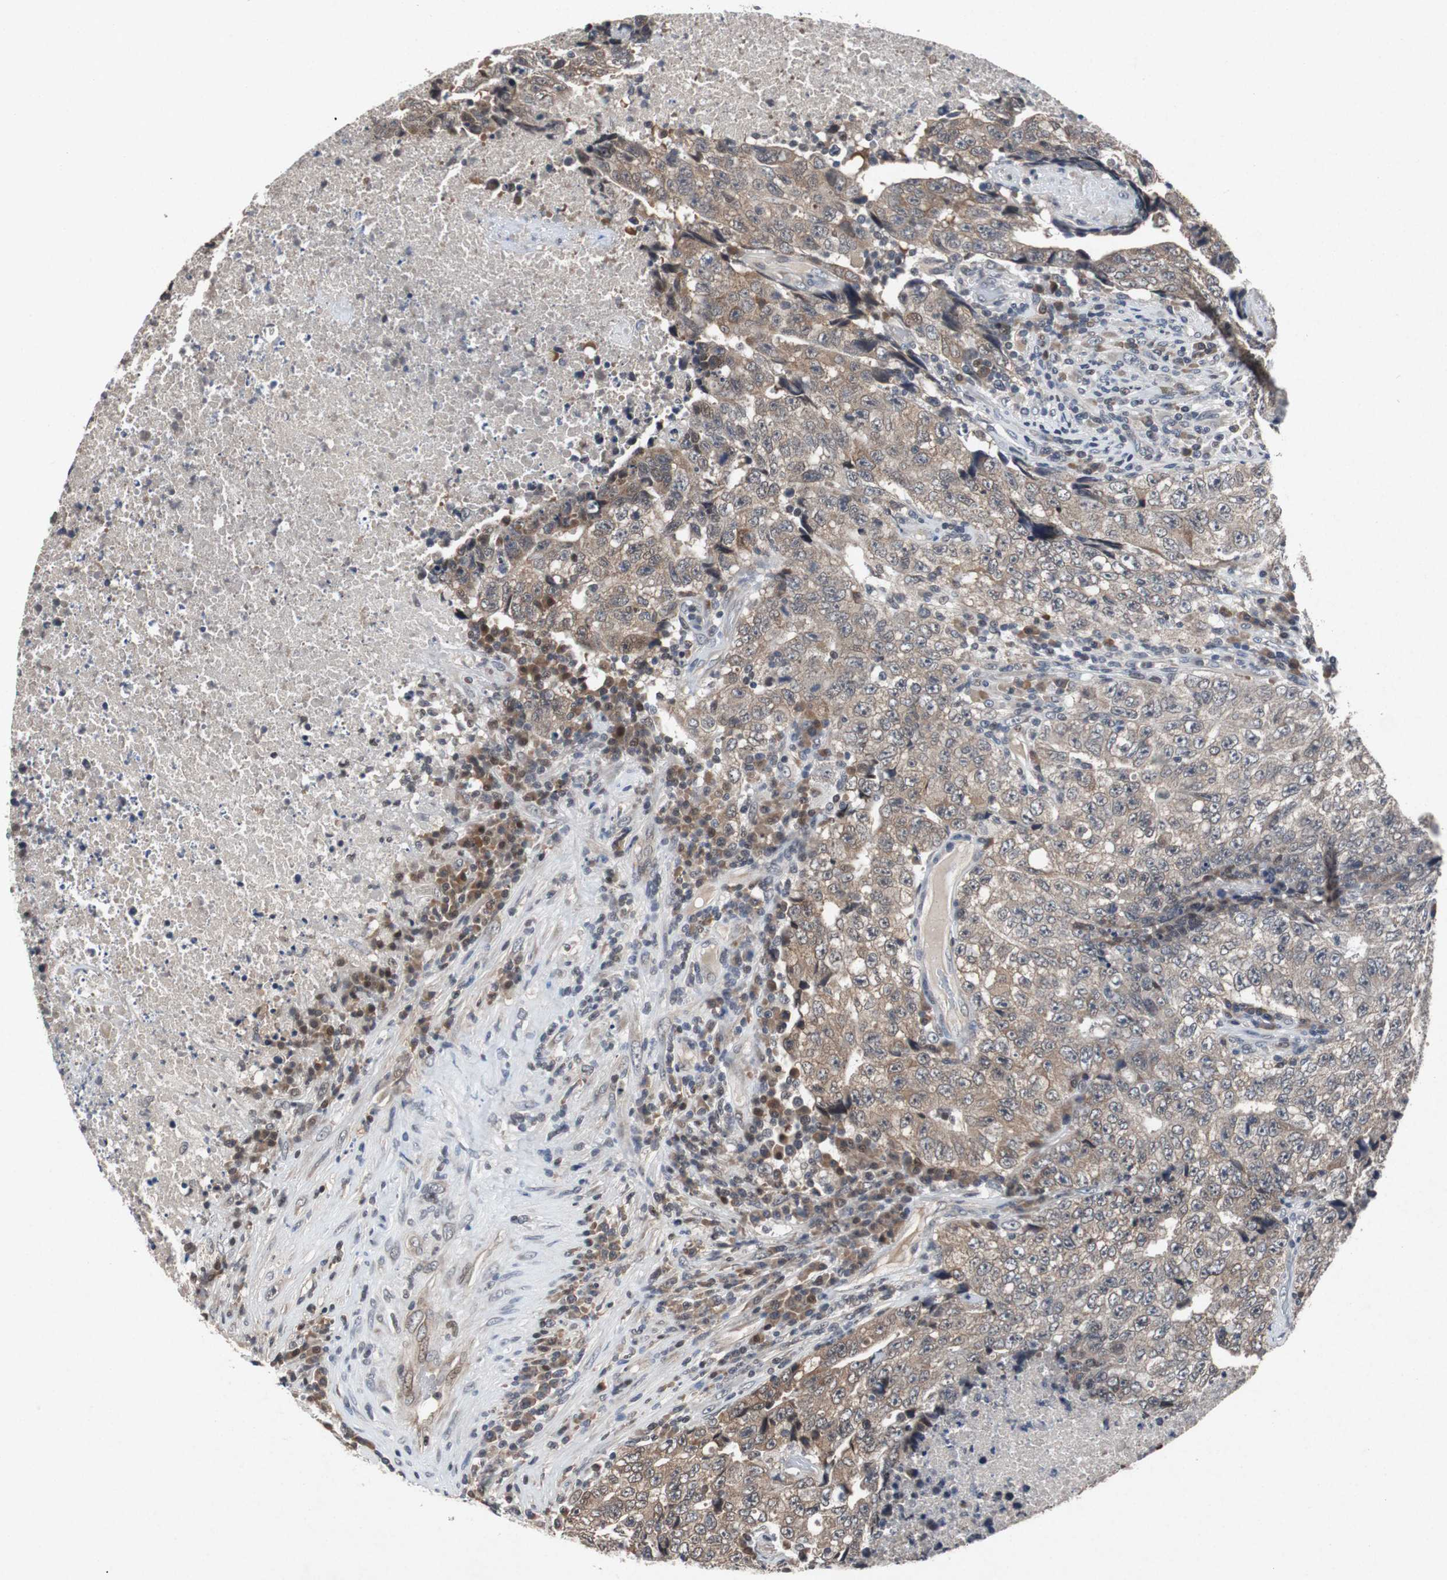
{"staining": {"intensity": "moderate", "quantity": ">75%", "location": "cytoplasmic/membranous"}, "tissue": "testis cancer", "cell_type": "Tumor cells", "image_type": "cancer", "snomed": [{"axis": "morphology", "description": "Necrosis, NOS"}, {"axis": "morphology", "description": "Carcinoma, Embryonal, NOS"}, {"axis": "topography", "description": "Testis"}], "caption": "Protein expression analysis of human testis embryonal carcinoma reveals moderate cytoplasmic/membranous expression in about >75% of tumor cells.", "gene": "TP63", "patient": {"sex": "male", "age": 19}}